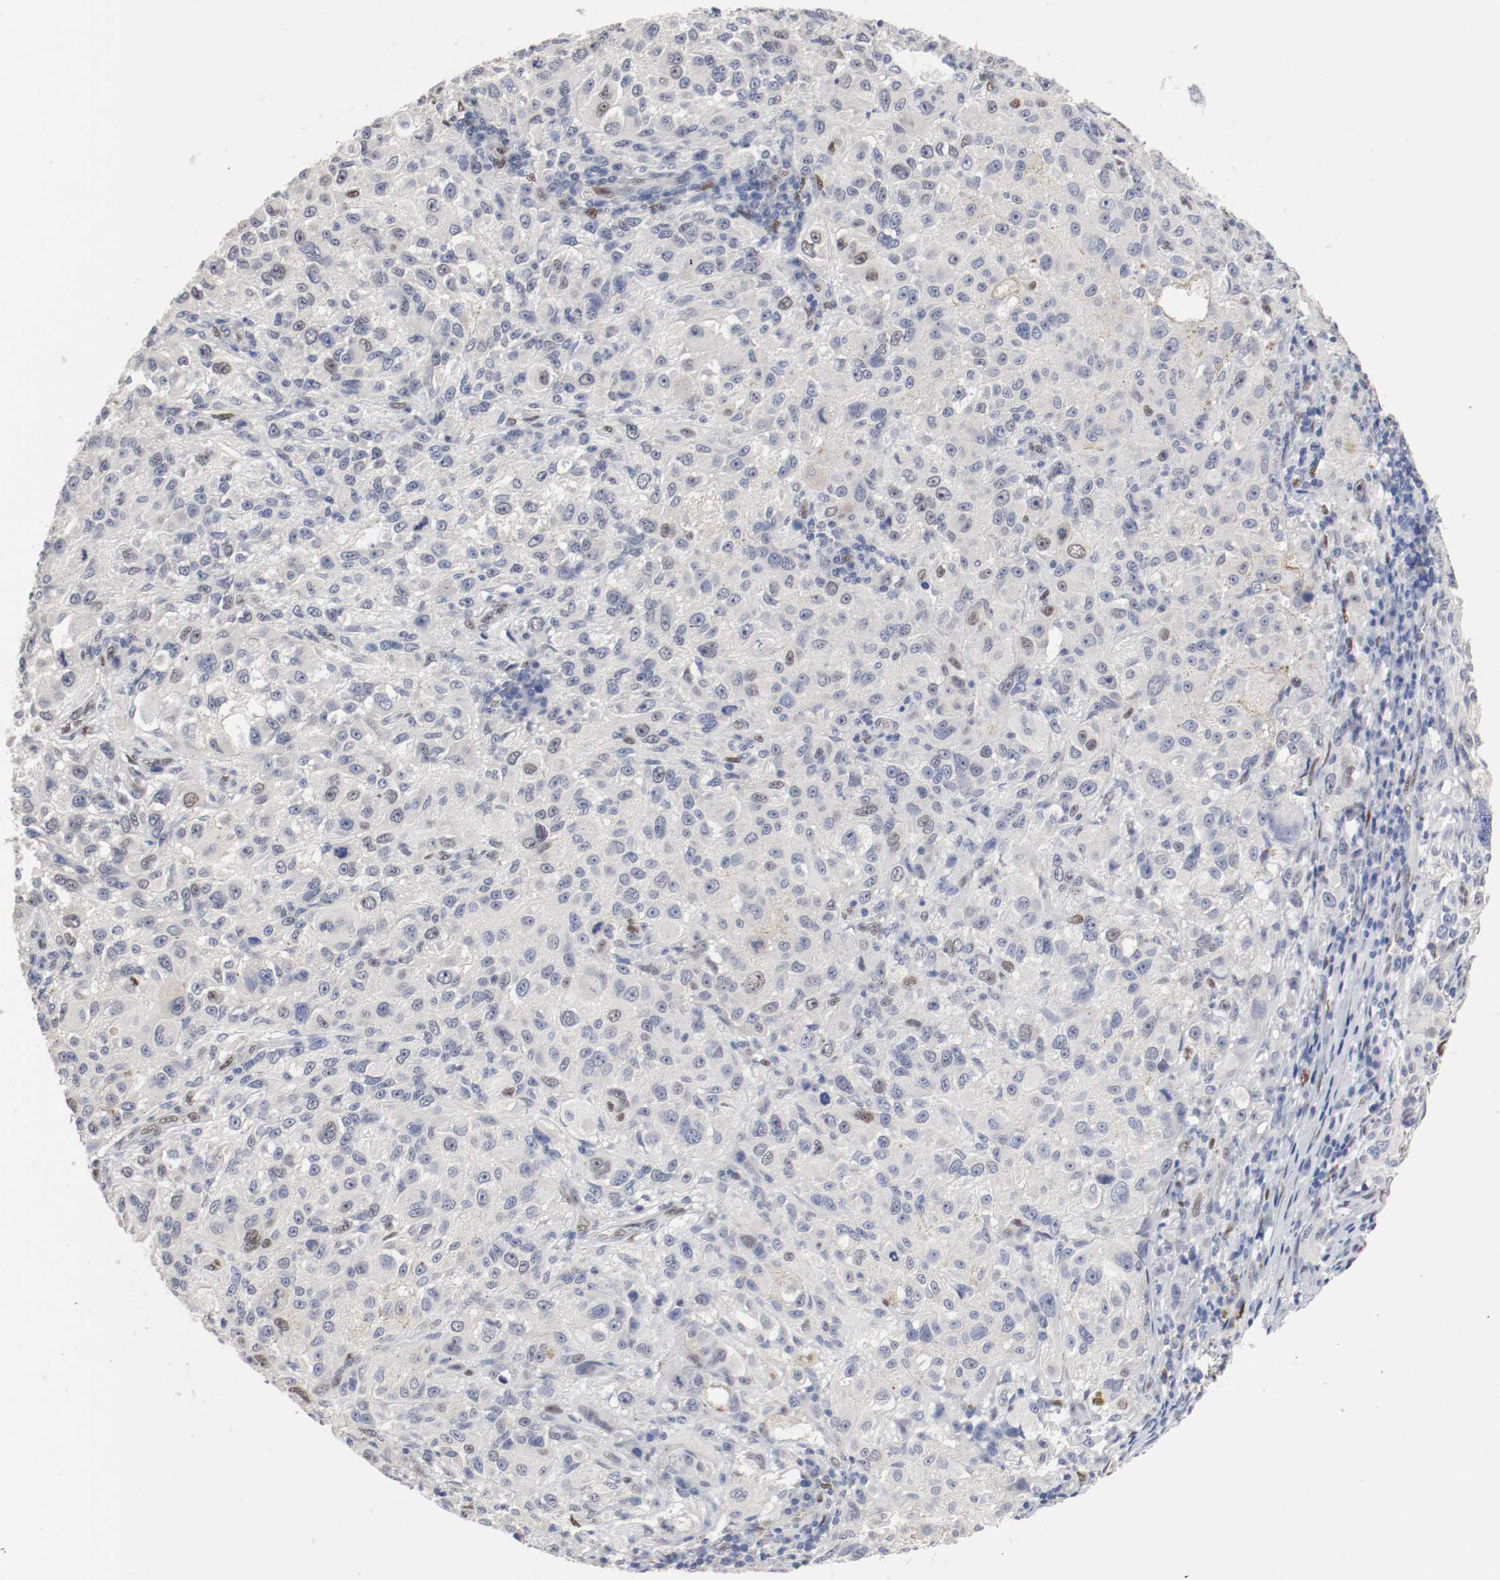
{"staining": {"intensity": "moderate", "quantity": "<25%", "location": "nuclear"}, "tissue": "melanoma", "cell_type": "Tumor cells", "image_type": "cancer", "snomed": [{"axis": "morphology", "description": "Necrosis, NOS"}, {"axis": "morphology", "description": "Malignant melanoma, NOS"}, {"axis": "topography", "description": "Skin"}], "caption": "There is low levels of moderate nuclear positivity in tumor cells of melanoma, as demonstrated by immunohistochemical staining (brown color).", "gene": "FOSL2", "patient": {"sex": "female", "age": 87}}